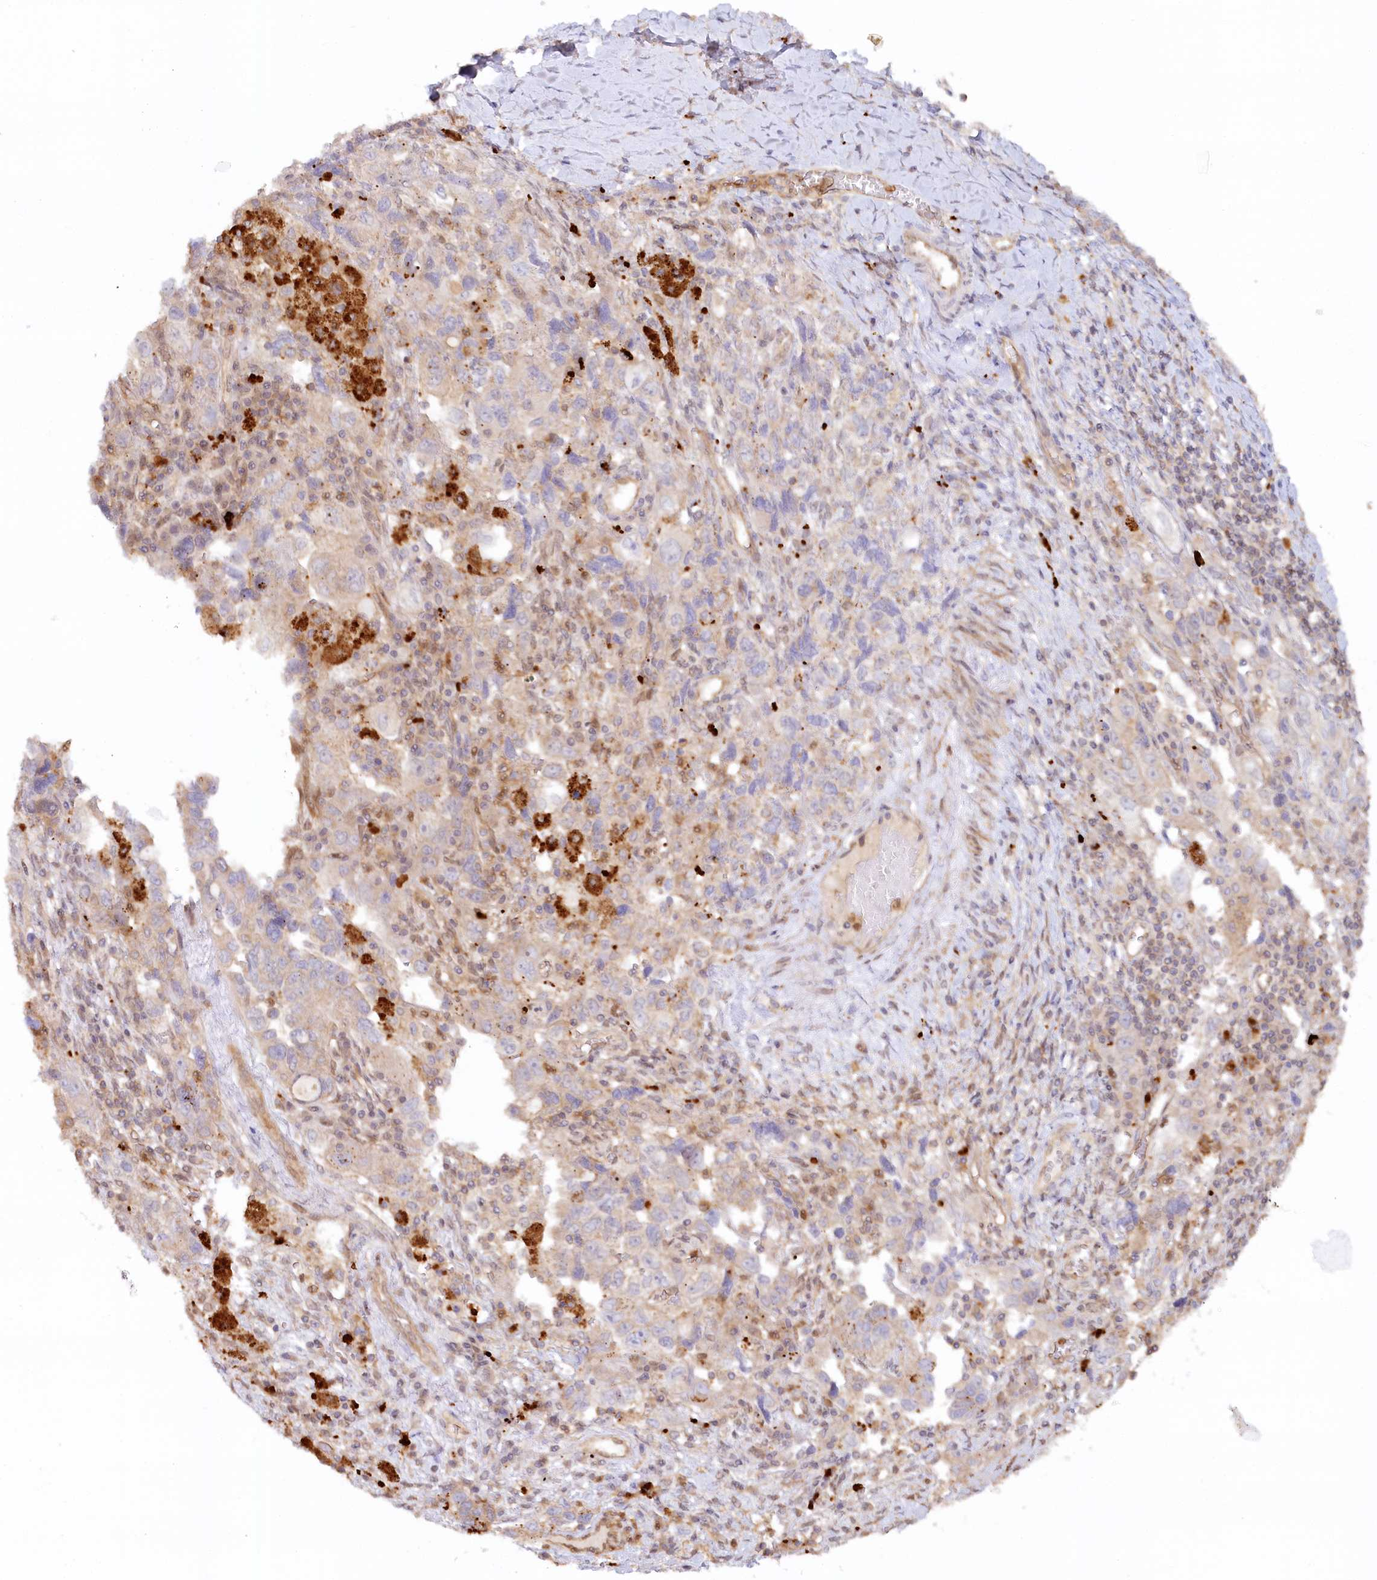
{"staining": {"intensity": "weak", "quantity": "<25%", "location": "cytoplasmic/membranous"}, "tissue": "ovarian cancer", "cell_type": "Tumor cells", "image_type": "cancer", "snomed": [{"axis": "morphology", "description": "Carcinoma, NOS"}, {"axis": "morphology", "description": "Cystadenocarcinoma, serous, NOS"}, {"axis": "topography", "description": "Ovary"}], "caption": "Histopathology image shows no protein expression in tumor cells of ovarian cancer (carcinoma) tissue.", "gene": "GBE1", "patient": {"sex": "female", "age": 69}}